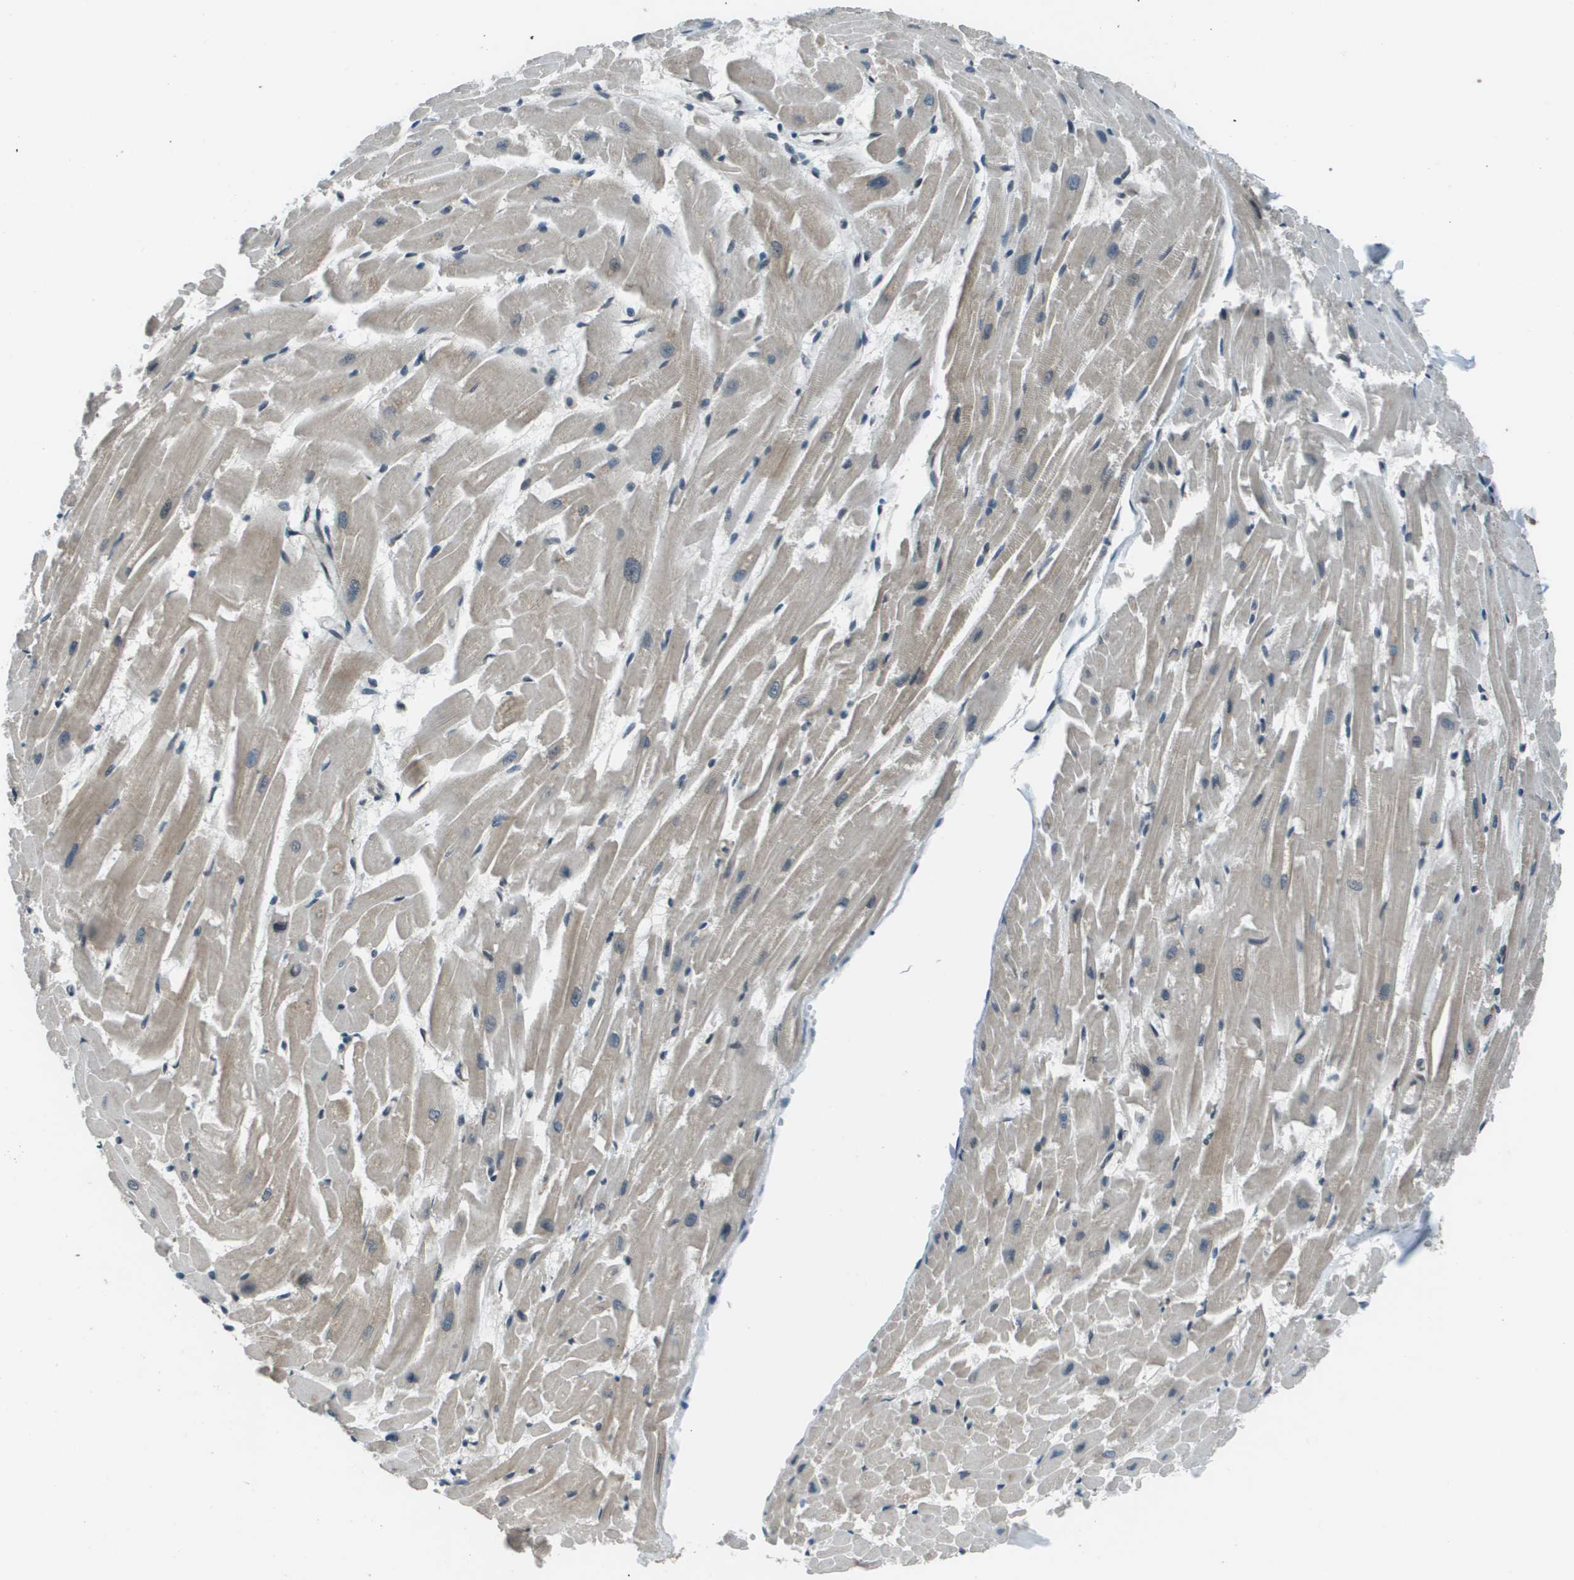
{"staining": {"intensity": "weak", "quantity": ">75%", "location": "cytoplasmic/membranous"}, "tissue": "heart muscle", "cell_type": "Cardiomyocytes", "image_type": "normal", "snomed": [{"axis": "morphology", "description": "Normal tissue, NOS"}, {"axis": "topography", "description": "Heart"}], "caption": "Heart muscle stained with immunohistochemistry (IHC) shows weak cytoplasmic/membranous staining in about >75% of cardiomyocytes. (DAB (3,3'-diaminobenzidine) = brown stain, brightfield microscopy at high magnification).", "gene": "PPFIA1", "patient": {"sex": "female", "age": 19}}